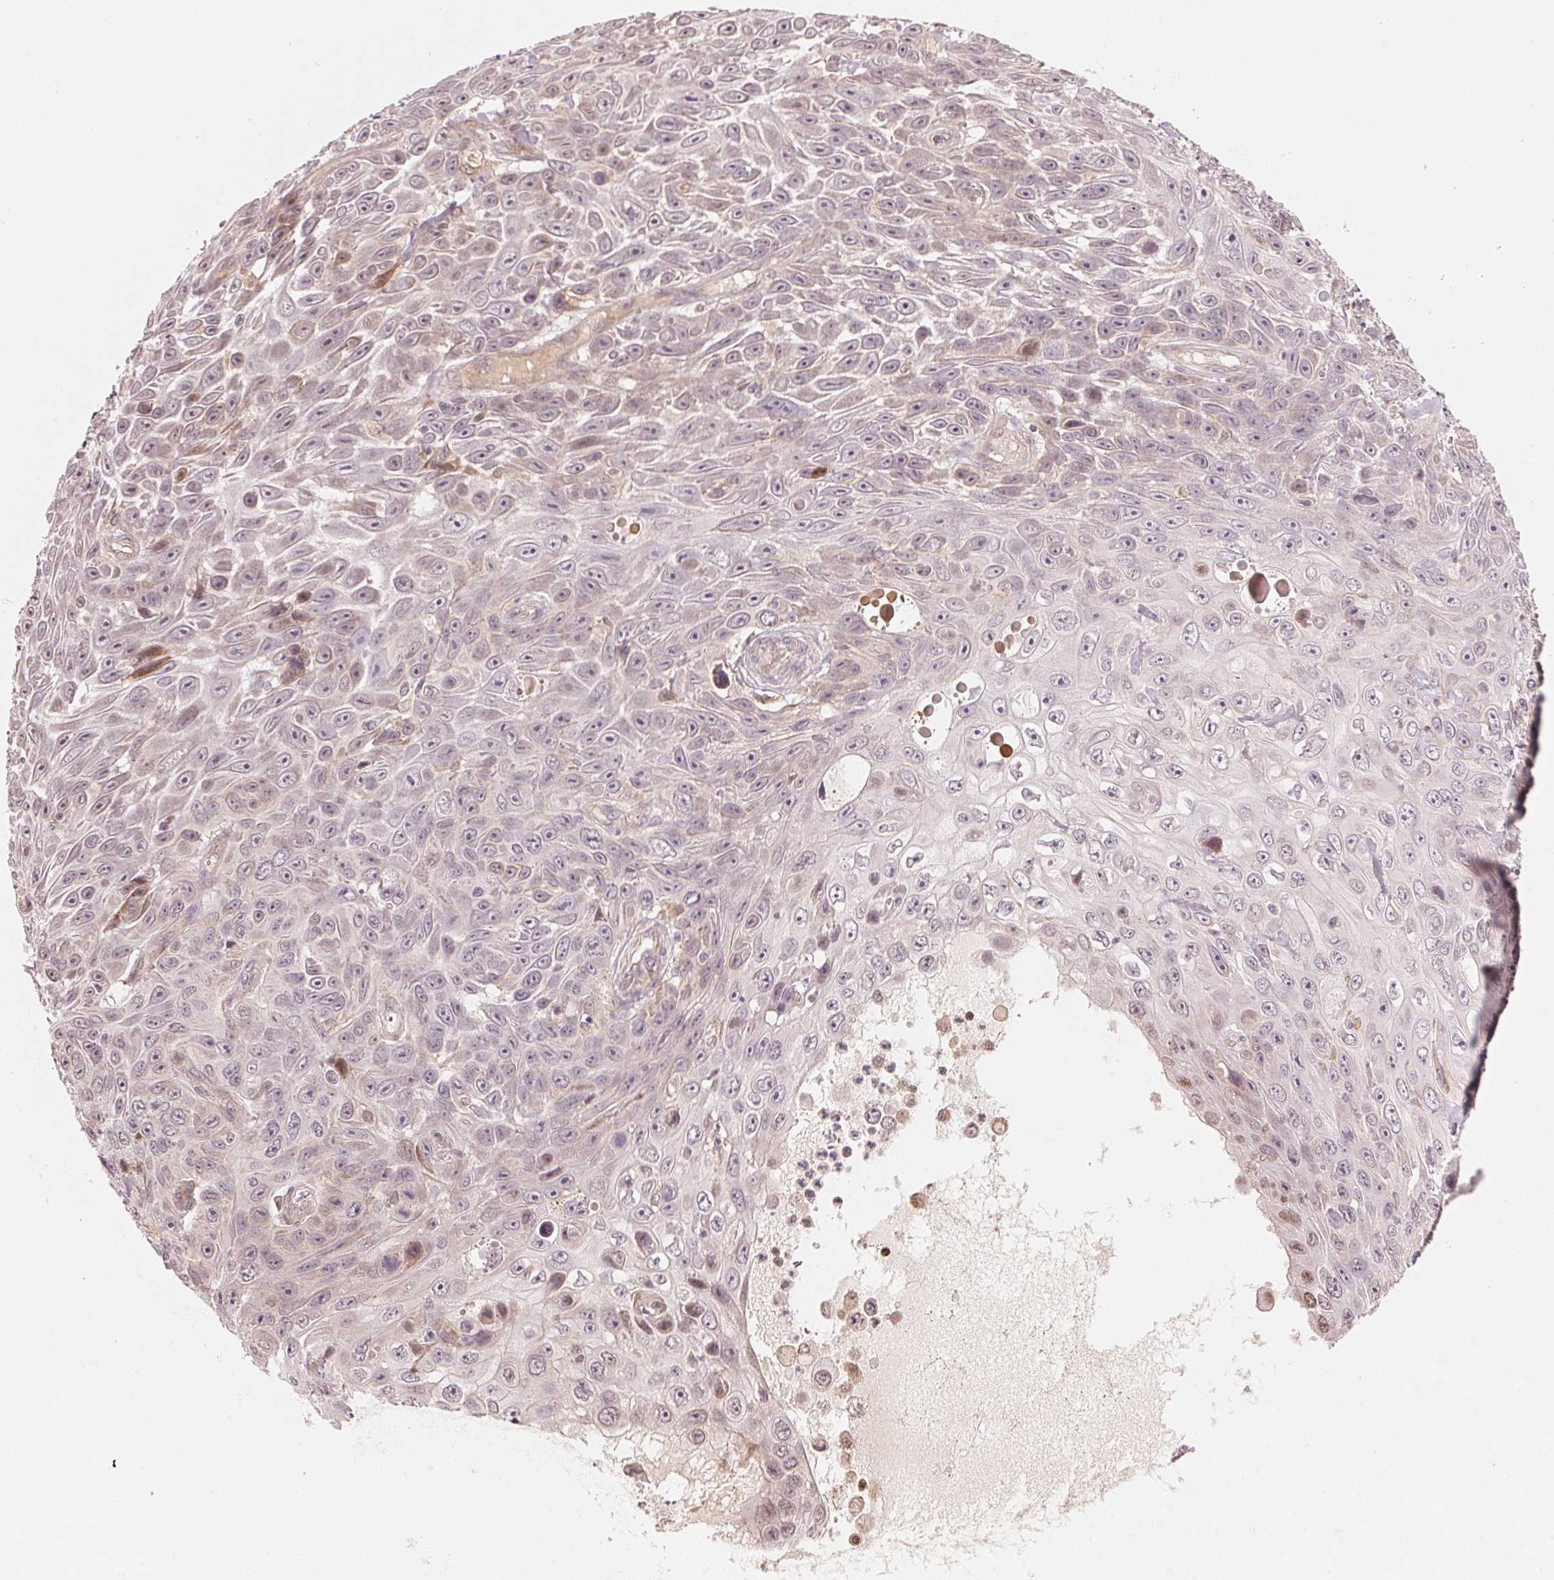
{"staining": {"intensity": "moderate", "quantity": "<25%", "location": "cytoplasmic/membranous,nuclear"}, "tissue": "skin cancer", "cell_type": "Tumor cells", "image_type": "cancer", "snomed": [{"axis": "morphology", "description": "Squamous cell carcinoma, NOS"}, {"axis": "topography", "description": "Skin"}], "caption": "Protein staining demonstrates moderate cytoplasmic/membranous and nuclear positivity in about <25% of tumor cells in skin cancer (squamous cell carcinoma).", "gene": "PRKN", "patient": {"sex": "male", "age": 82}}